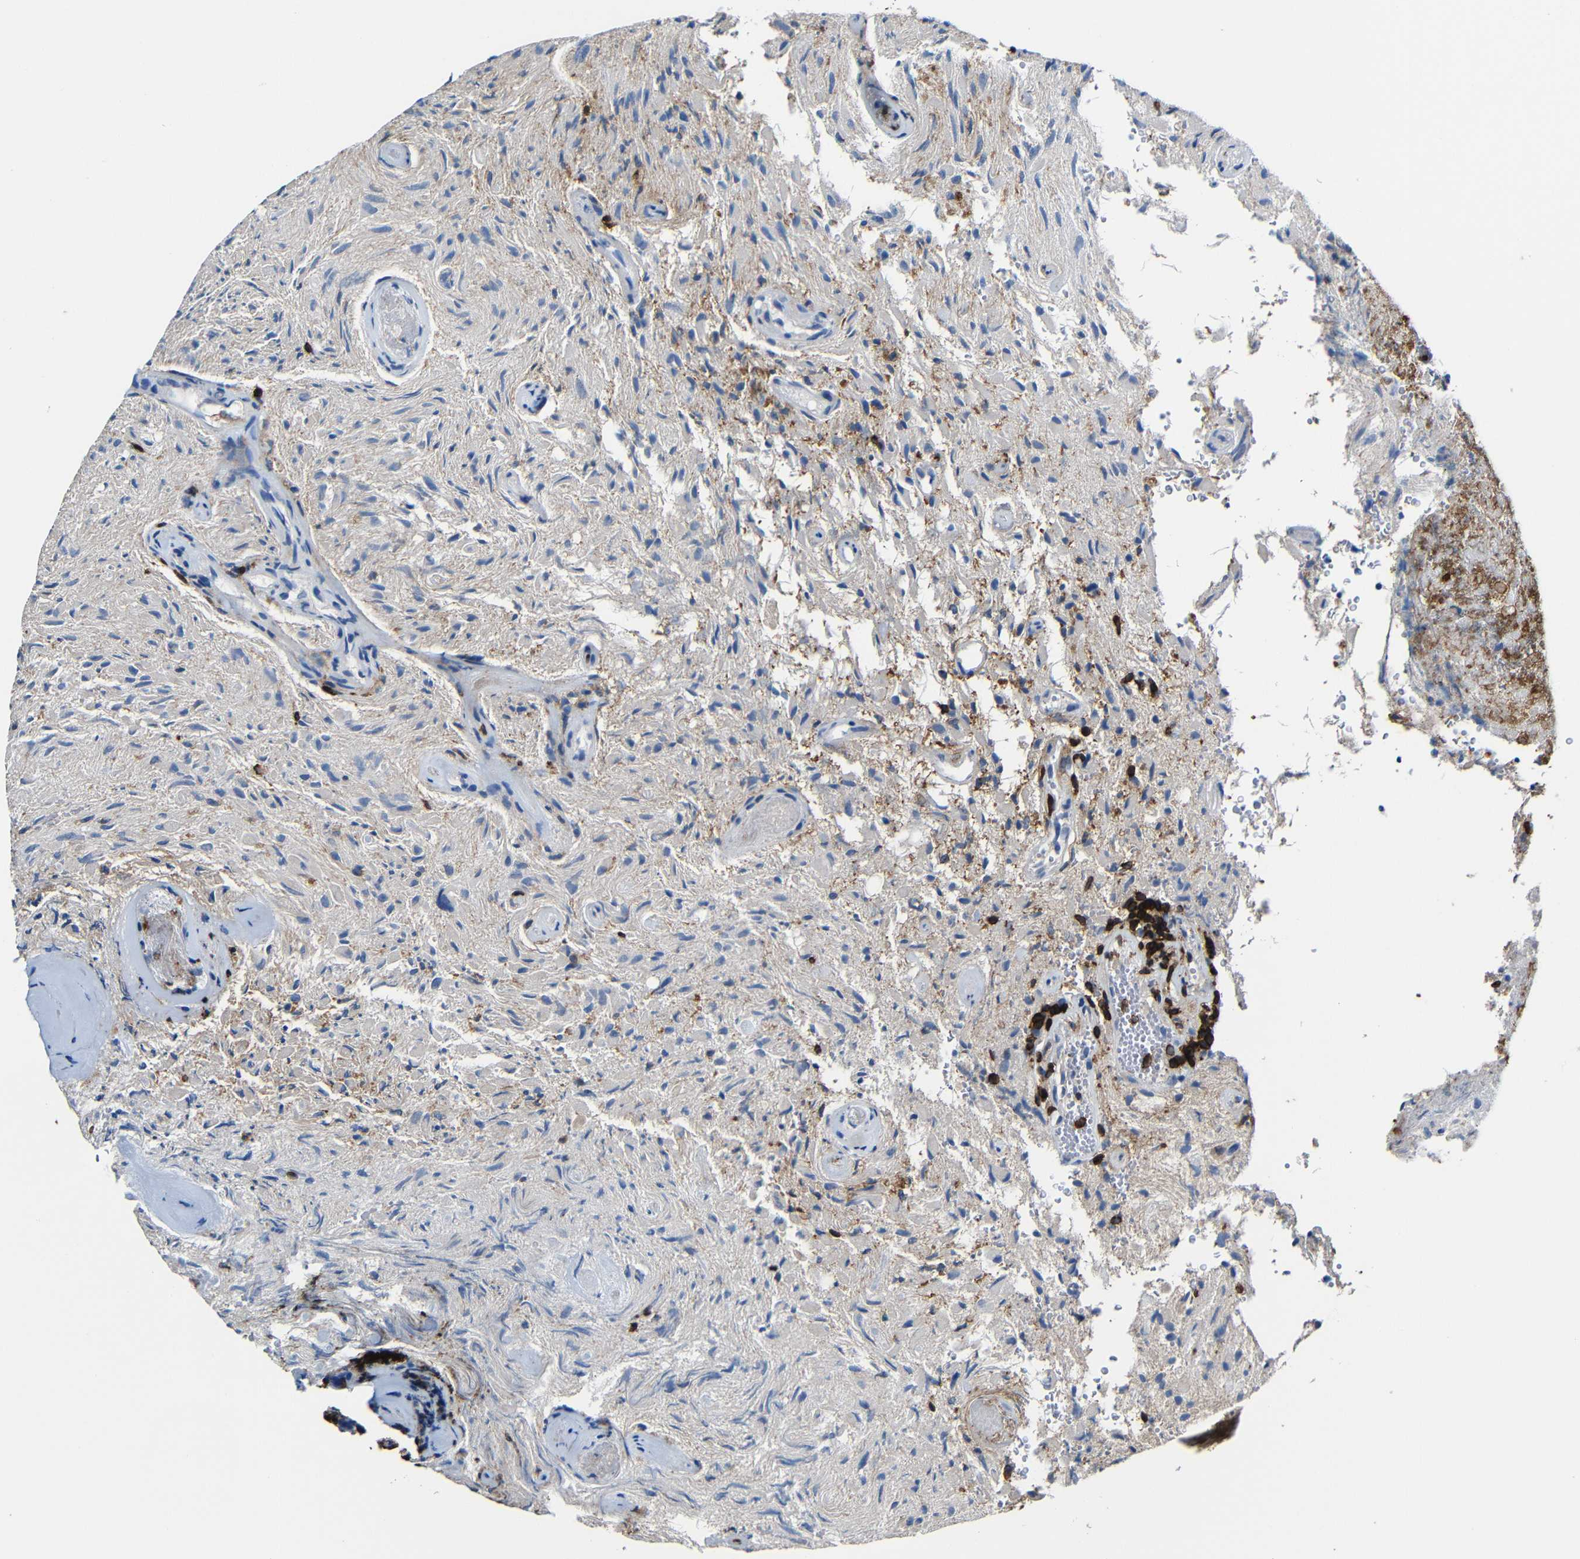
{"staining": {"intensity": "moderate", "quantity": "<25%", "location": "cytoplasmic/membranous"}, "tissue": "glioma", "cell_type": "Tumor cells", "image_type": "cancer", "snomed": [{"axis": "morphology", "description": "Glioma, malignant, High grade"}, {"axis": "topography", "description": "Brain"}], "caption": "Immunohistochemical staining of glioma exhibits low levels of moderate cytoplasmic/membranous protein expression in approximately <25% of tumor cells. (Stains: DAB (3,3'-diaminobenzidine) in brown, nuclei in blue, Microscopy: brightfield microscopy at high magnification).", "gene": "P2RY12", "patient": {"sex": "male", "age": 71}}